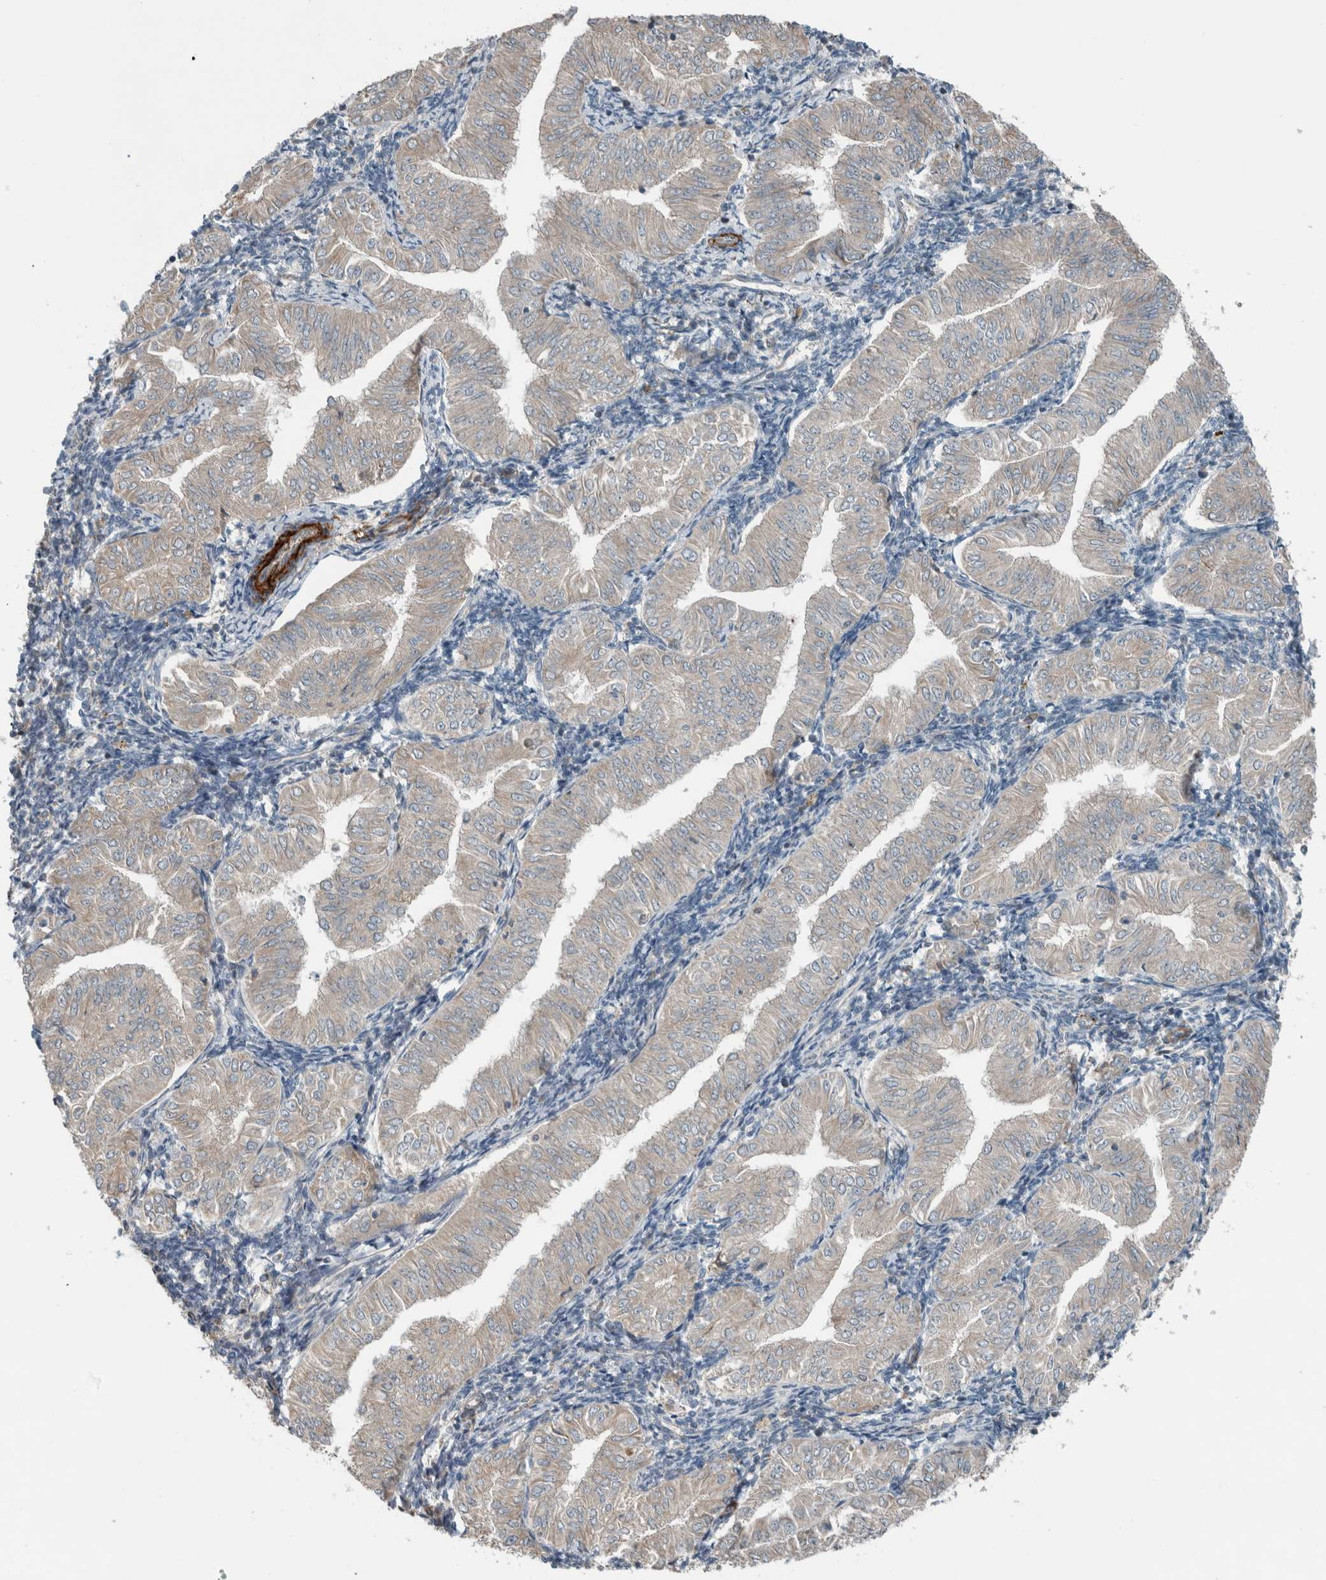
{"staining": {"intensity": "weak", "quantity": "<25%", "location": "cytoplasmic/membranous"}, "tissue": "endometrial cancer", "cell_type": "Tumor cells", "image_type": "cancer", "snomed": [{"axis": "morphology", "description": "Normal tissue, NOS"}, {"axis": "morphology", "description": "Adenocarcinoma, NOS"}, {"axis": "topography", "description": "Endometrium"}], "caption": "High power microscopy photomicrograph of an IHC histopathology image of endometrial cancer, revealing no significant positivity in tumor cells.", "gene": "JADE2", "patient": {"sex": "female", "age": 53}}